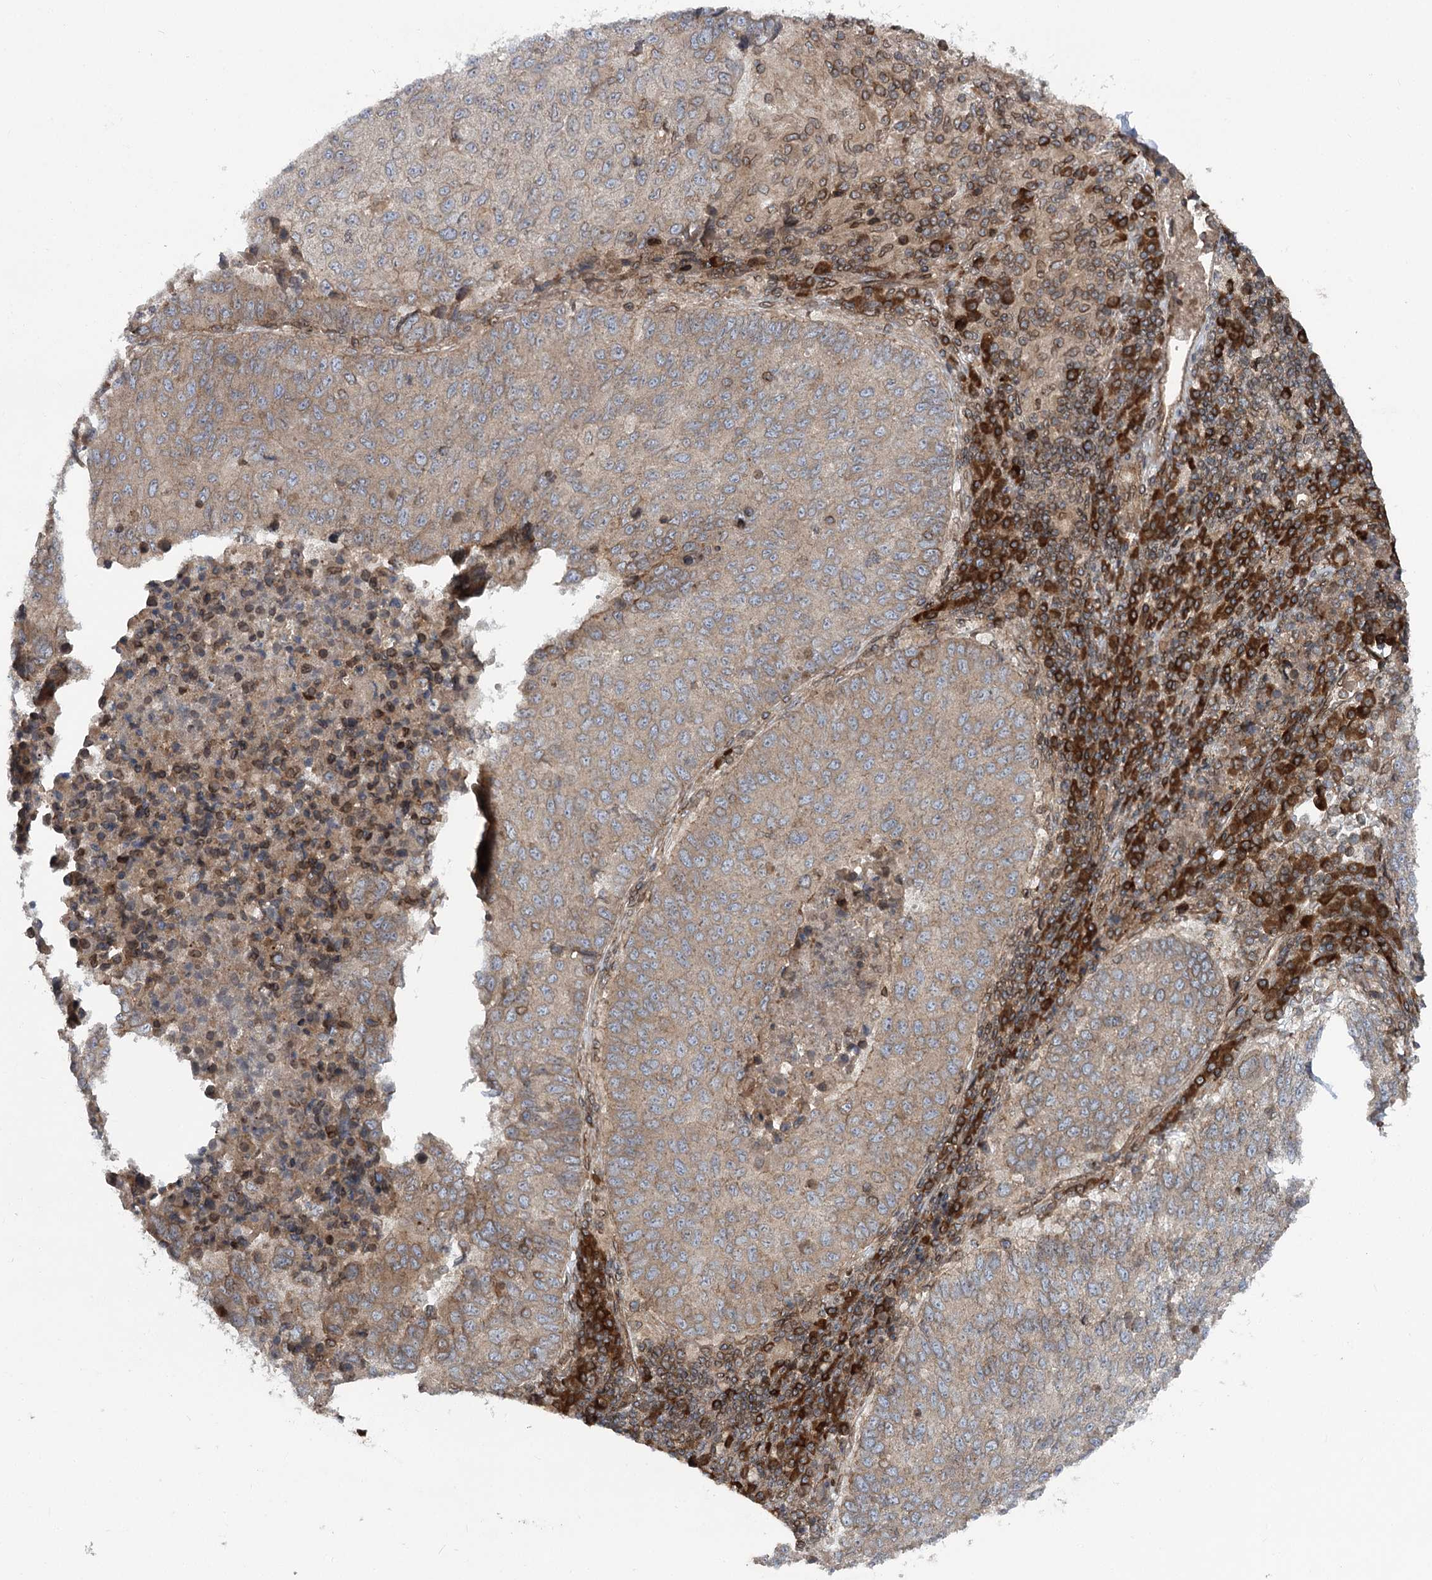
{"staining": {"intensity": "weak", "quantity": "25%-75%", "location": "cytoplasmic/membranous"}, "tissue": "lung cancer", "cell_type": "Tumor cells", "image_type": "cancer", "snomed": [{"axis": "morphology", "description": "Squamous cell carcinoma, NOS"}, {"axis": "topography", "description": "Lung"}], "caption": "Weak cytoplasmic/membranous staining for a protein is seen in about 25%-75% of tumor cells of lung squamous cell carcinoma using immunohistochemistry (IHC).", "gene": "FGFR1OP2", "patient": {"sex": "male", "age": 73}}